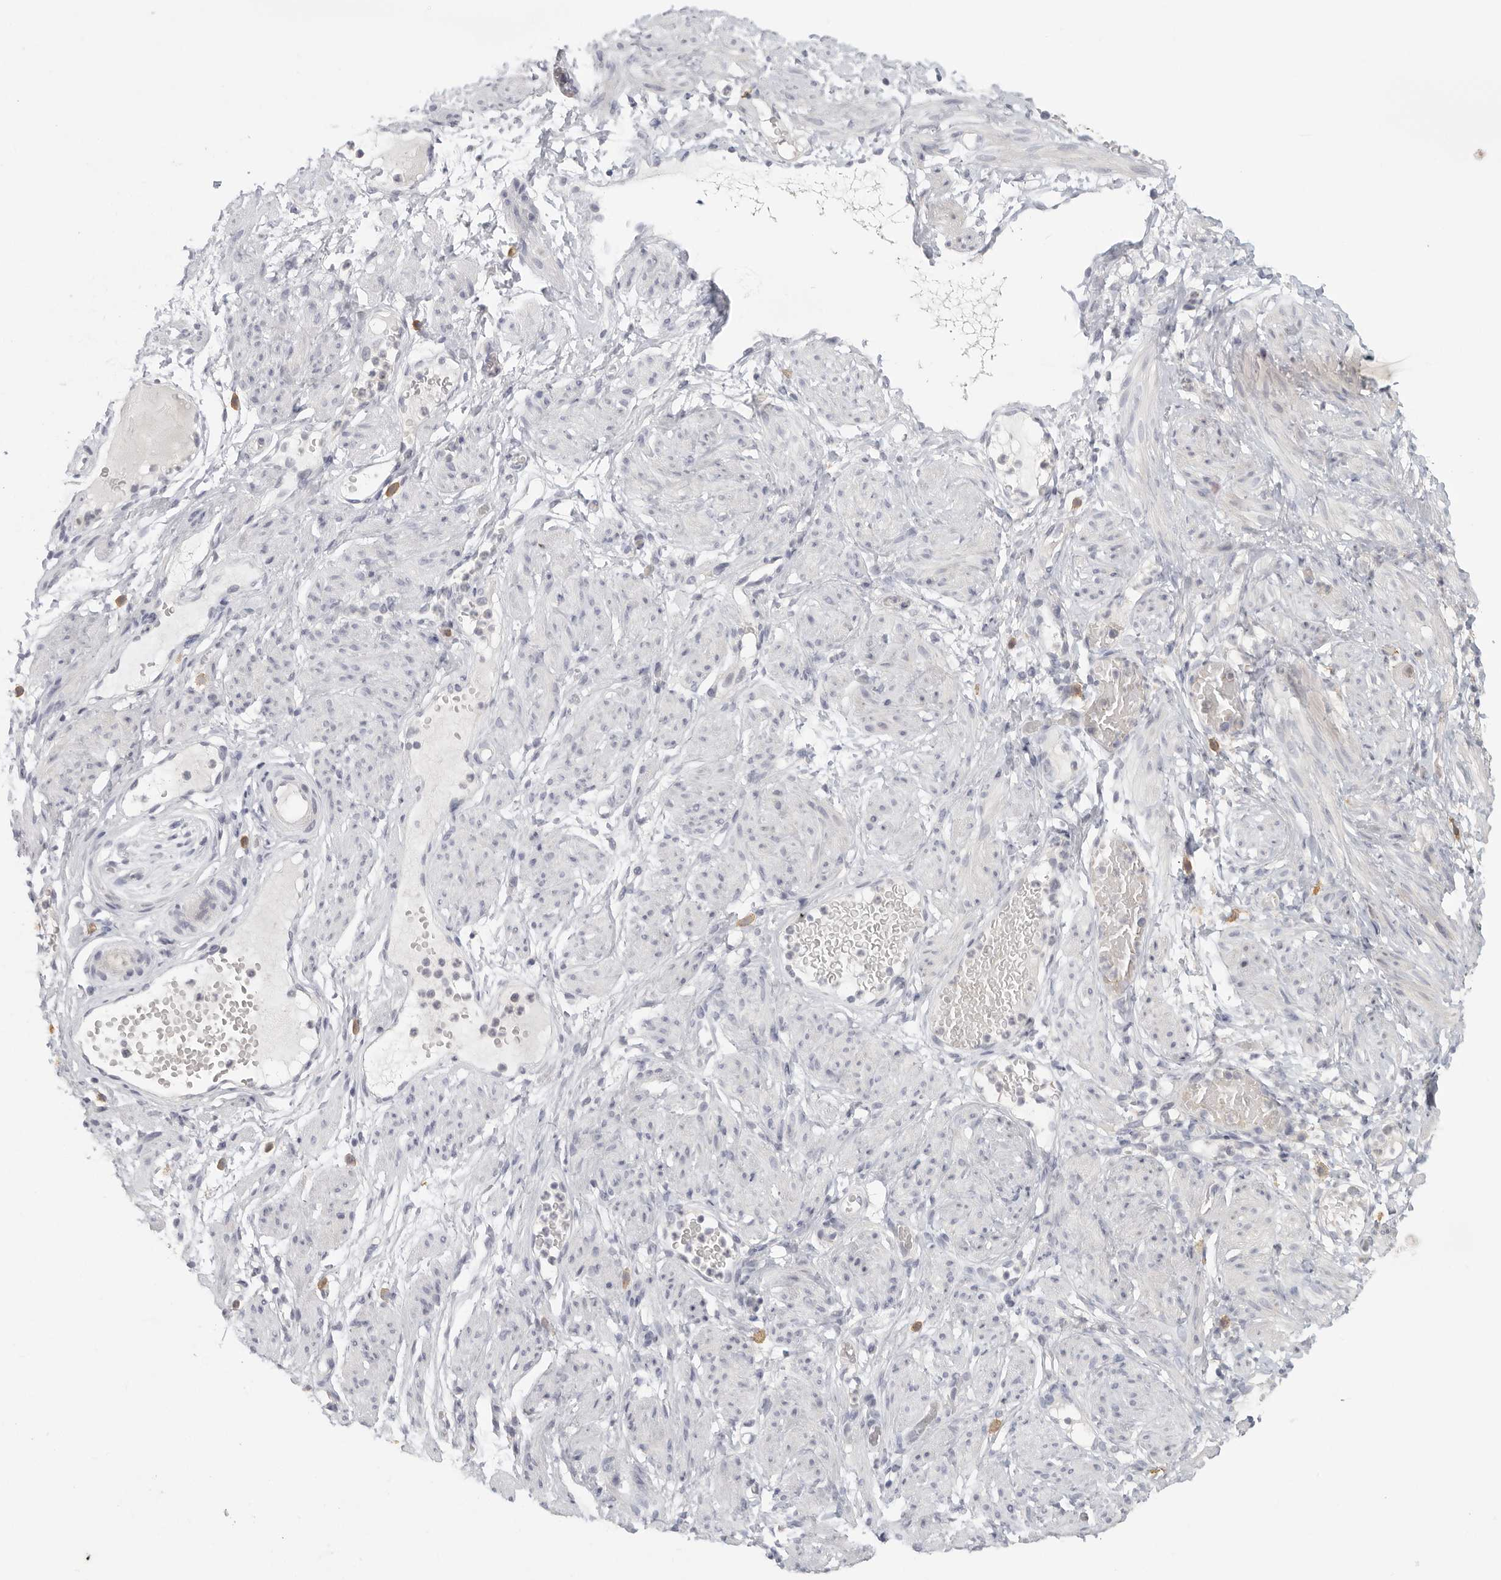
{"staining": {"intensity": "negative", "quantity": "none", "location": "none"}, "tissue": "adipose tissue", "cell_type": "Adipocytes", "image_type": "normal", "snomed": [{"axis": "morphology", "description": "Normal tissue, NOS"}, {"axis": "topography", "description": "Smooth muscle"}, {"axis": "topography", "description": "Peripheral nerve tissue"}], "caption": "Human adipose tissue stained for a protein using IHC displays no staining in adipocytes.", "gene": "DNAJC11", "patient": {"sex": "female", "age": 39}}